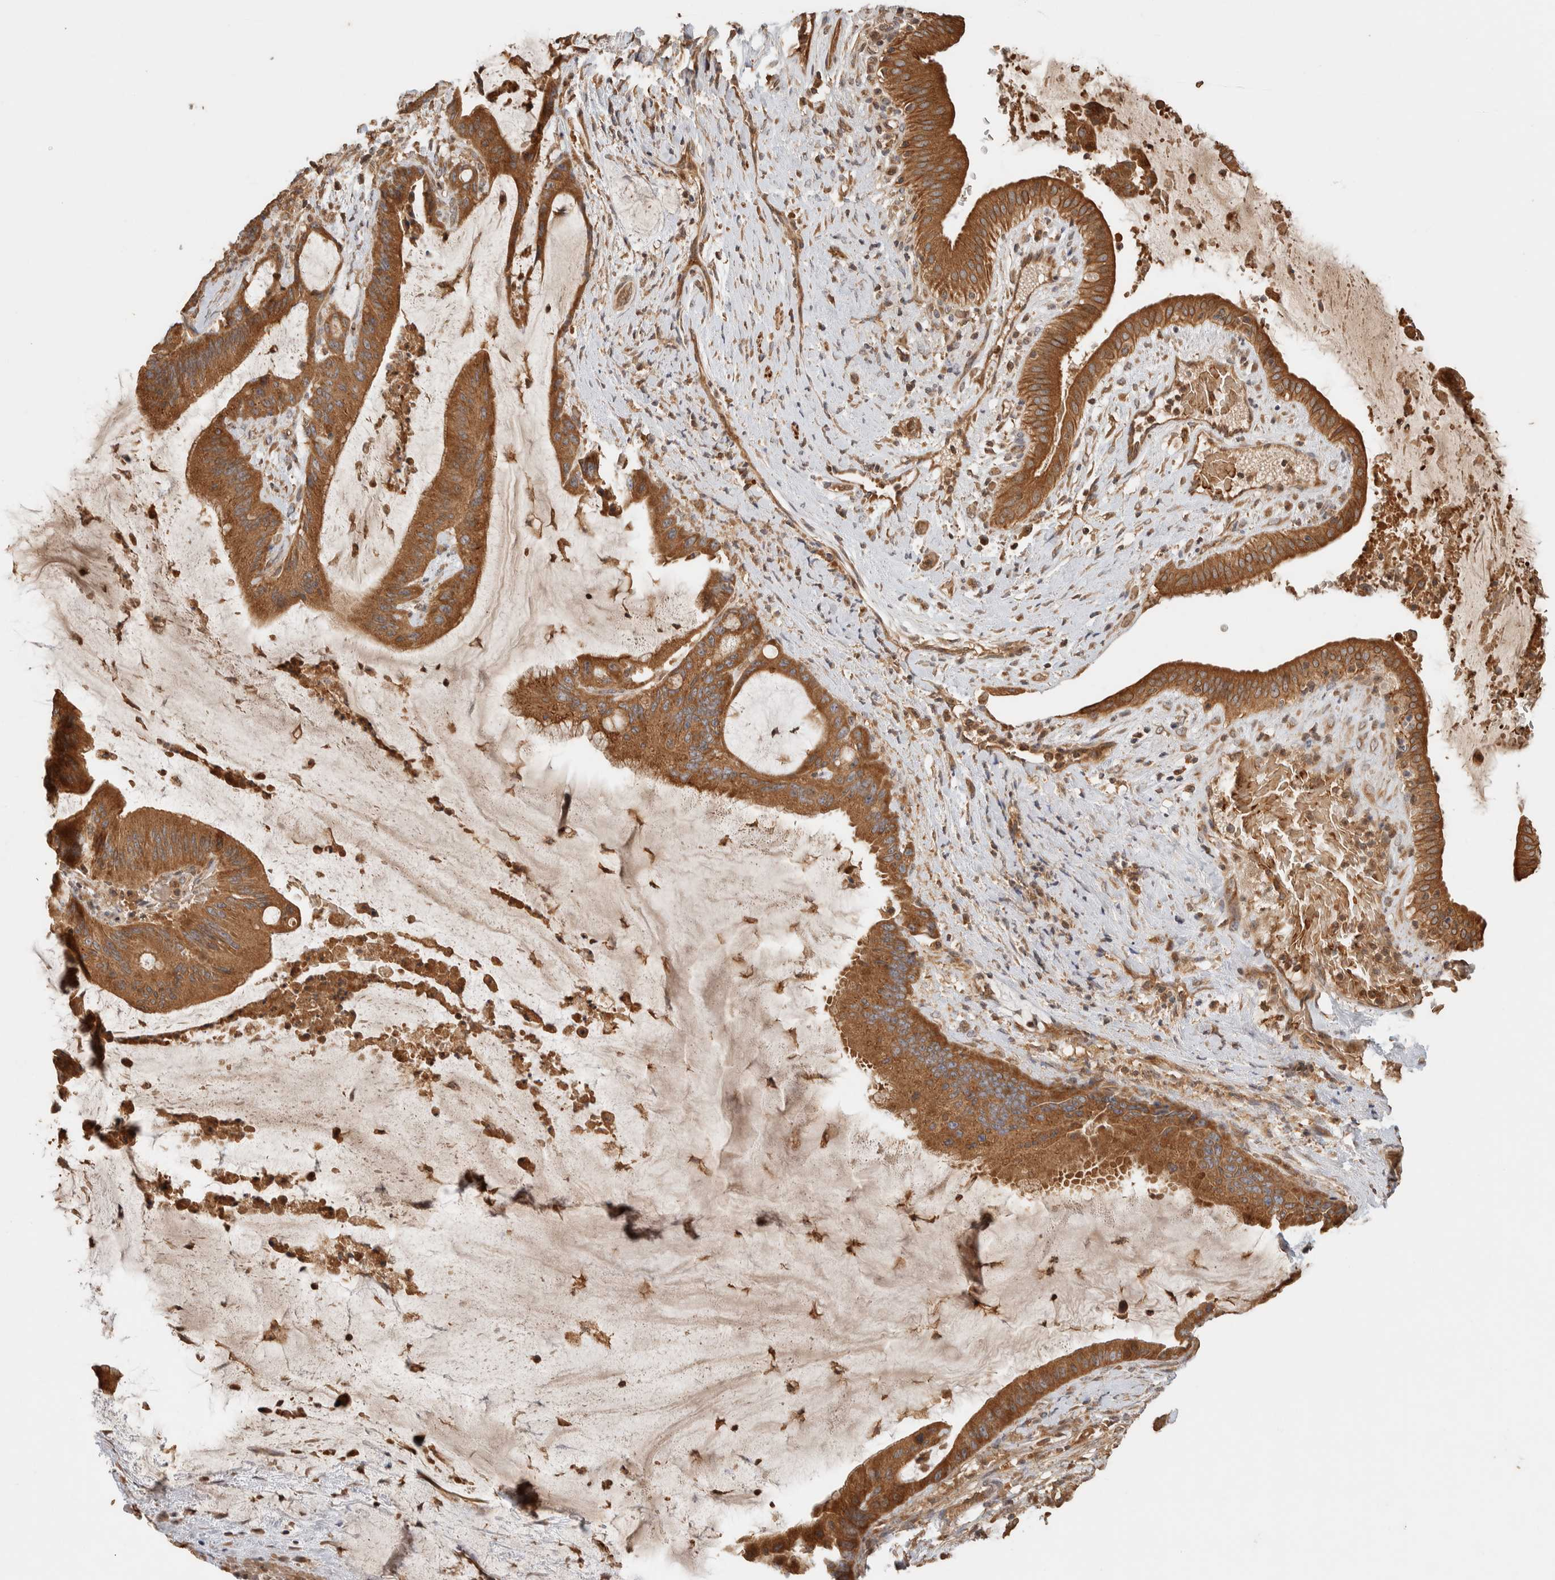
{"staining": {"intensity": "moderate", "quantity": ">75%", "location": "cytoplasmic/membranous"}, "tissue": "liver cancer", "cell_type": "Tumor cells", "image_type": "cancer", "snomed": [{"axis": "morphology", "description": "Normal tissue, NOS"}, {"axis": "morphology", "description": "Cholangiocarcinoma"}, {"axis": "topography", "description": "Liver"}, {"axis": "topography", "description": "Peripheral nerve tissue"}], "caption": "Immunohistochemical staining of liver cancer shows medium levels of moderate cytoplasmic/membranous expression in approximately >75% of tumor cells.", "gene": "TTI2", "patient": {"sex": "female", "age": 73}}